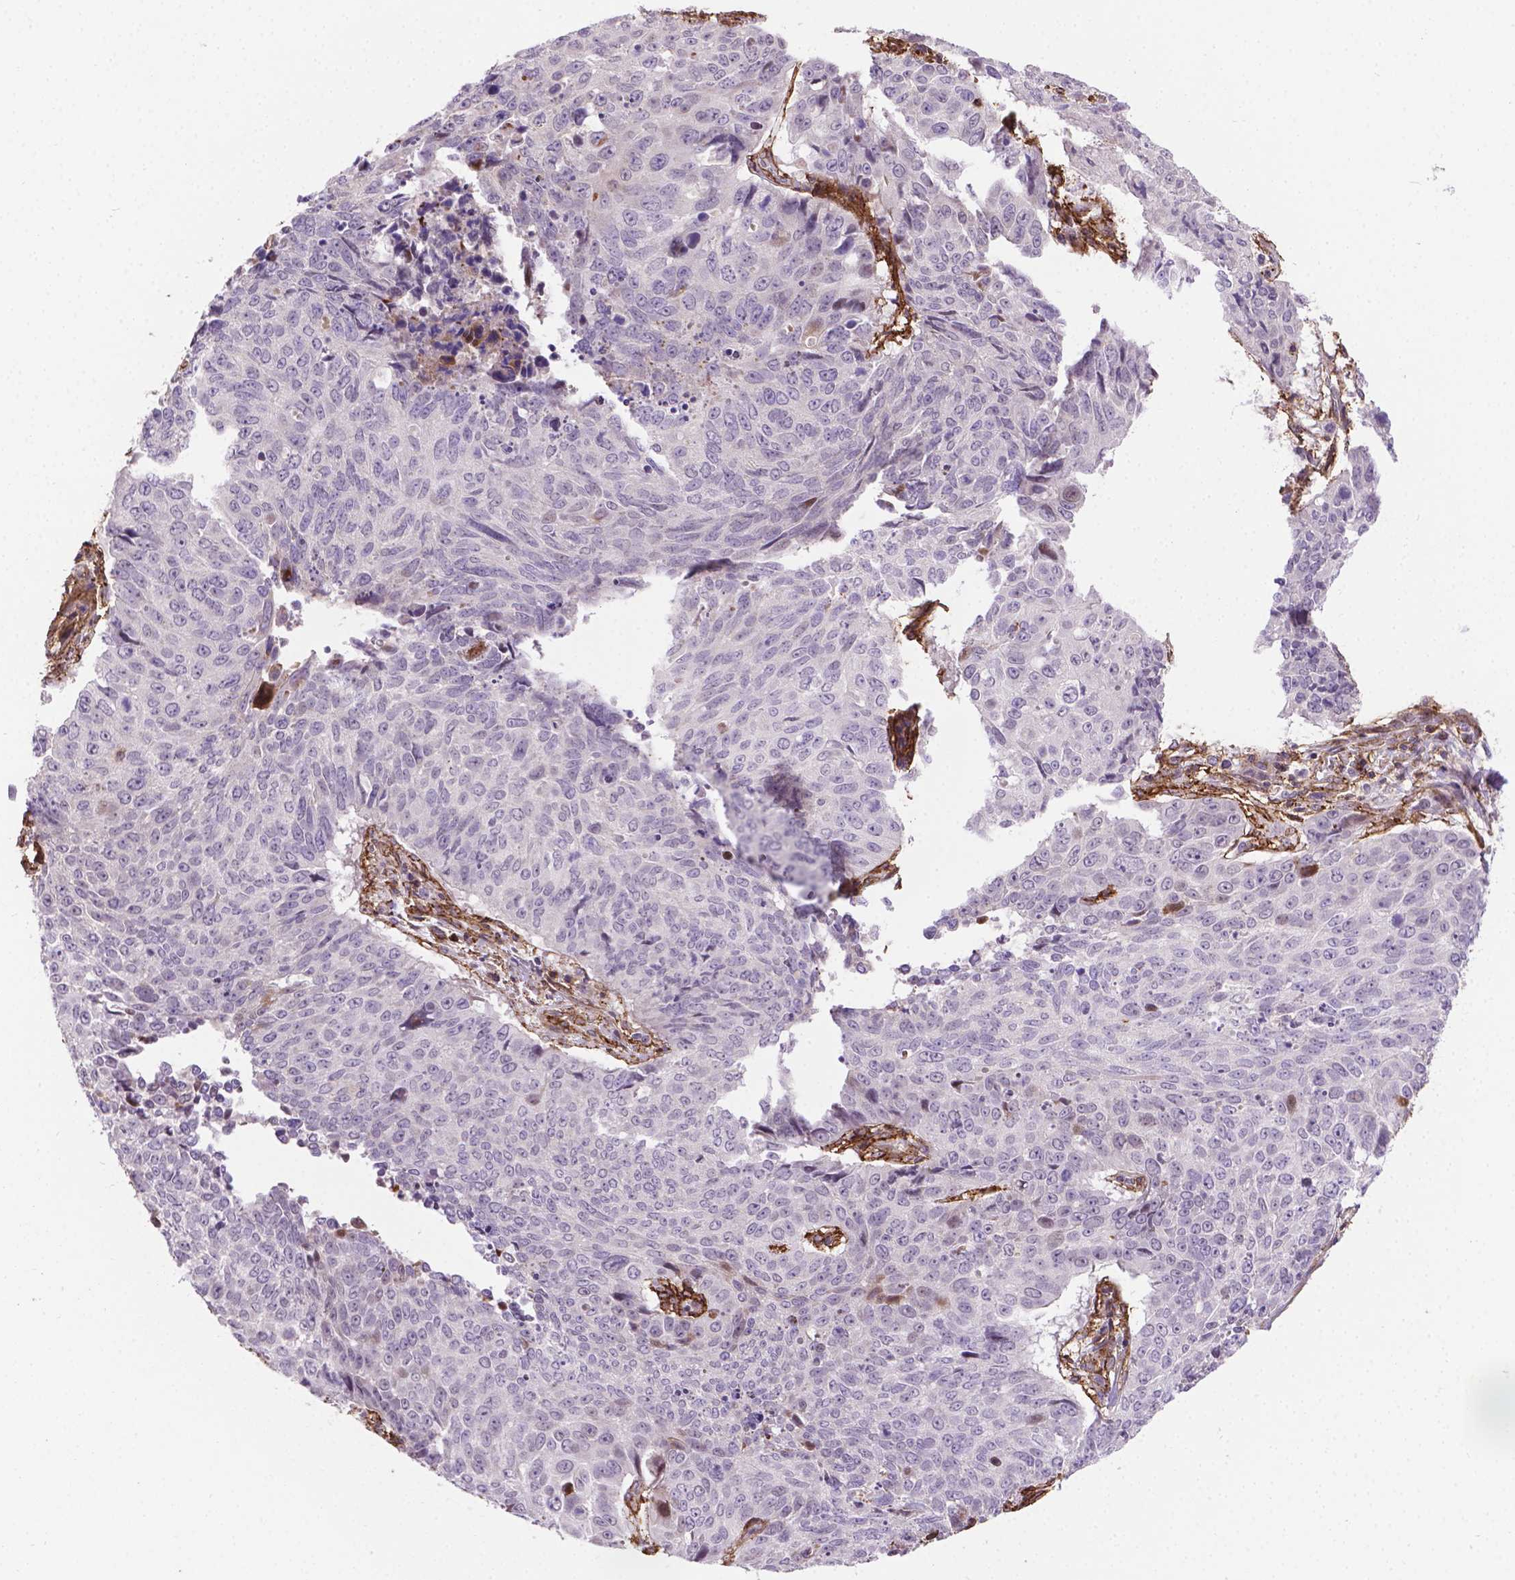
{"staining": {"intensity": "negative", "quantity": "none", "location": "none"}, "tissue": "lung cancer", "cell_type": "Tumor cells", "image_type": "cancer", "snomed": [{"axis": "morphology", "description": "Normal tissue, NOS"}, {"axis": "morphology", "description": "Squamous cell carcinoma, NOS"}, {"axis": "topography", "description": "Bronchus"}, {"axis": "topography", "description": "Lung"}], "caption": "DAB immunohistochemical staining of human lung cancer (squamous cell carcinoma) reveals no significant expression in tumor cells.", "gene": "ACAD10", "patient": {"sex": "male", "age": 64}}